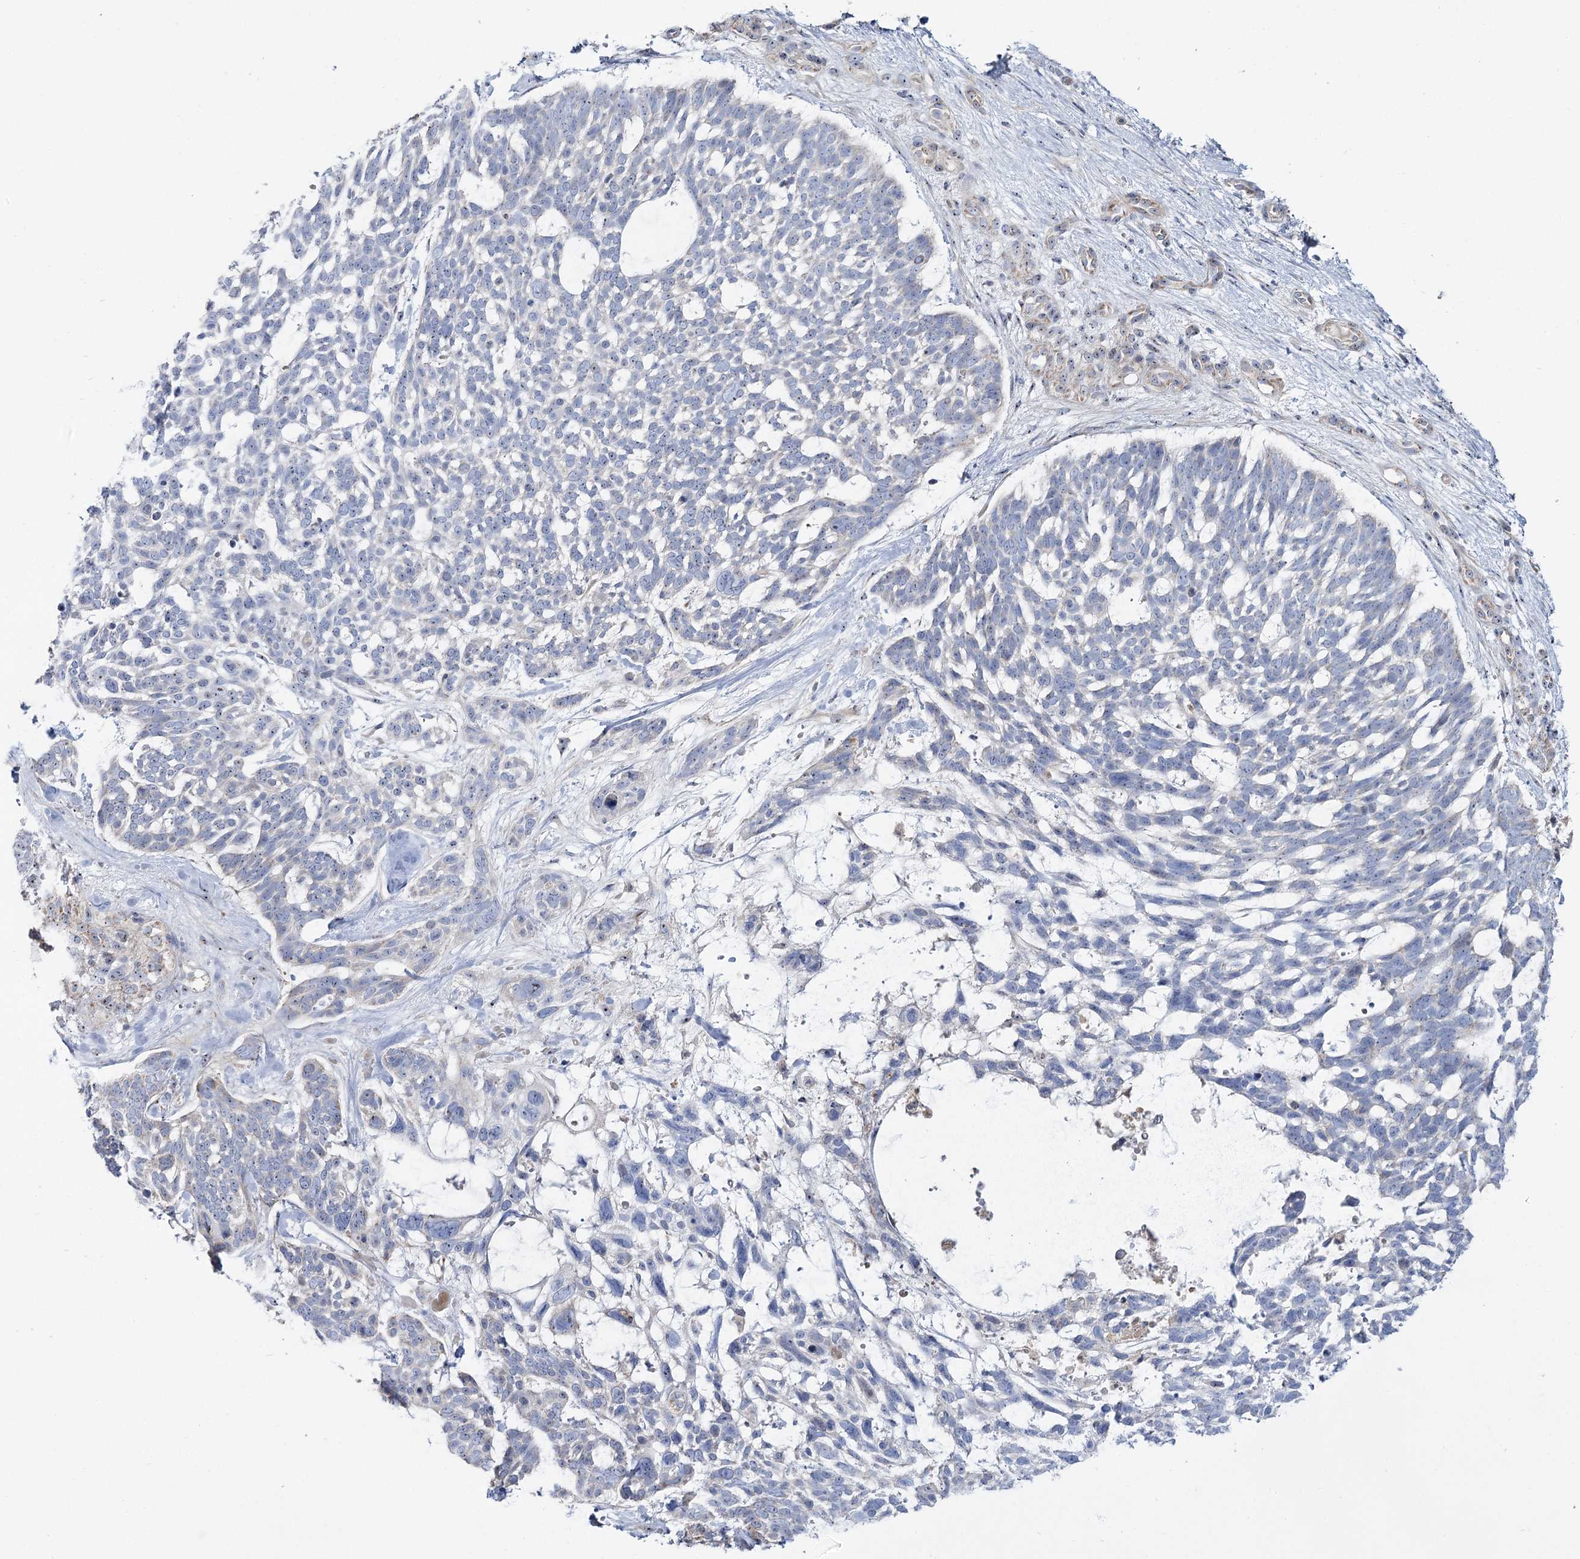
{"staining": {"intensity": "negative", "quantity": "none", "location": "none"}, "tissue": "skin cancer", "cell_type": "Tumor cells", "image_type": "cancer", "snomed": [{"axis": "morphology", "description": "Basal cell carcinoma"}, {"axis": "topography", "description": "Skin"}], "caption": "High magnification brightfield microscopy of skin cancer stained with DAB (brown) and counterstained with hematoxylin (blue): tumor cells show no significant staining. (Brightfield microscopy of DAB (3,3'-diaminobenzidine) IHC at high magnification).", "gene": "SUOX", "patient": {"sex": "male", "age": 88}}